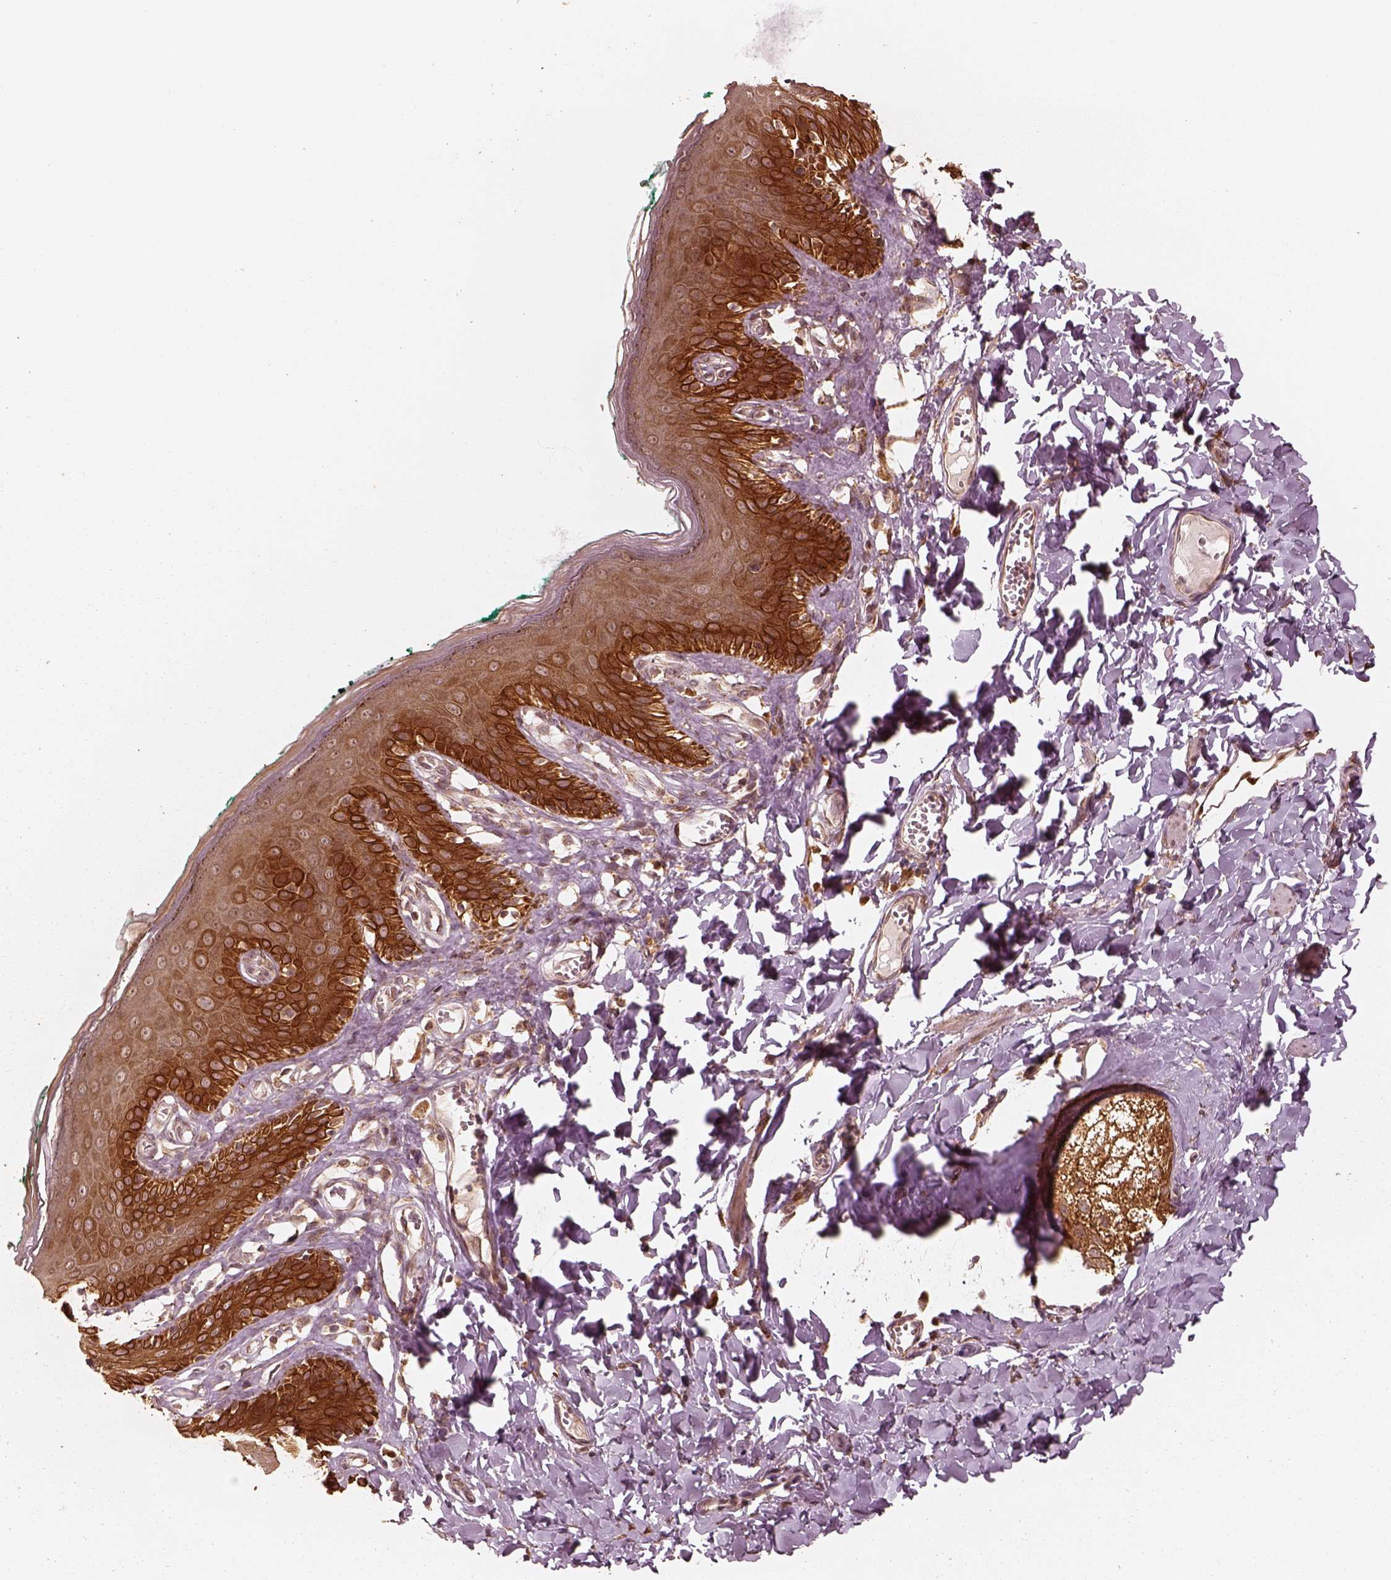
{"staining": {"intensity": "strong", "quantity": ">75%", "location": "cytoplasmic/membranous"}, "tissue": "skin", "cell_type": "Epidermal cells", "image_type": "normal", "snomed": [{"axis": "morphology", "description": "Normal tissue, NOS"}, {"axis": "topography", "description": "Vulva"}, {"axis": "topography", "description": "Peripheral nerve tissue"}], "caption": "Human skin stained for a protein (brown) exhibits strong cytoplasmic/membranous positive positivity in about >75% of epidermal cells.", "gene": "DNAJC25", "patient": {"sex": "female", "age": 66}}